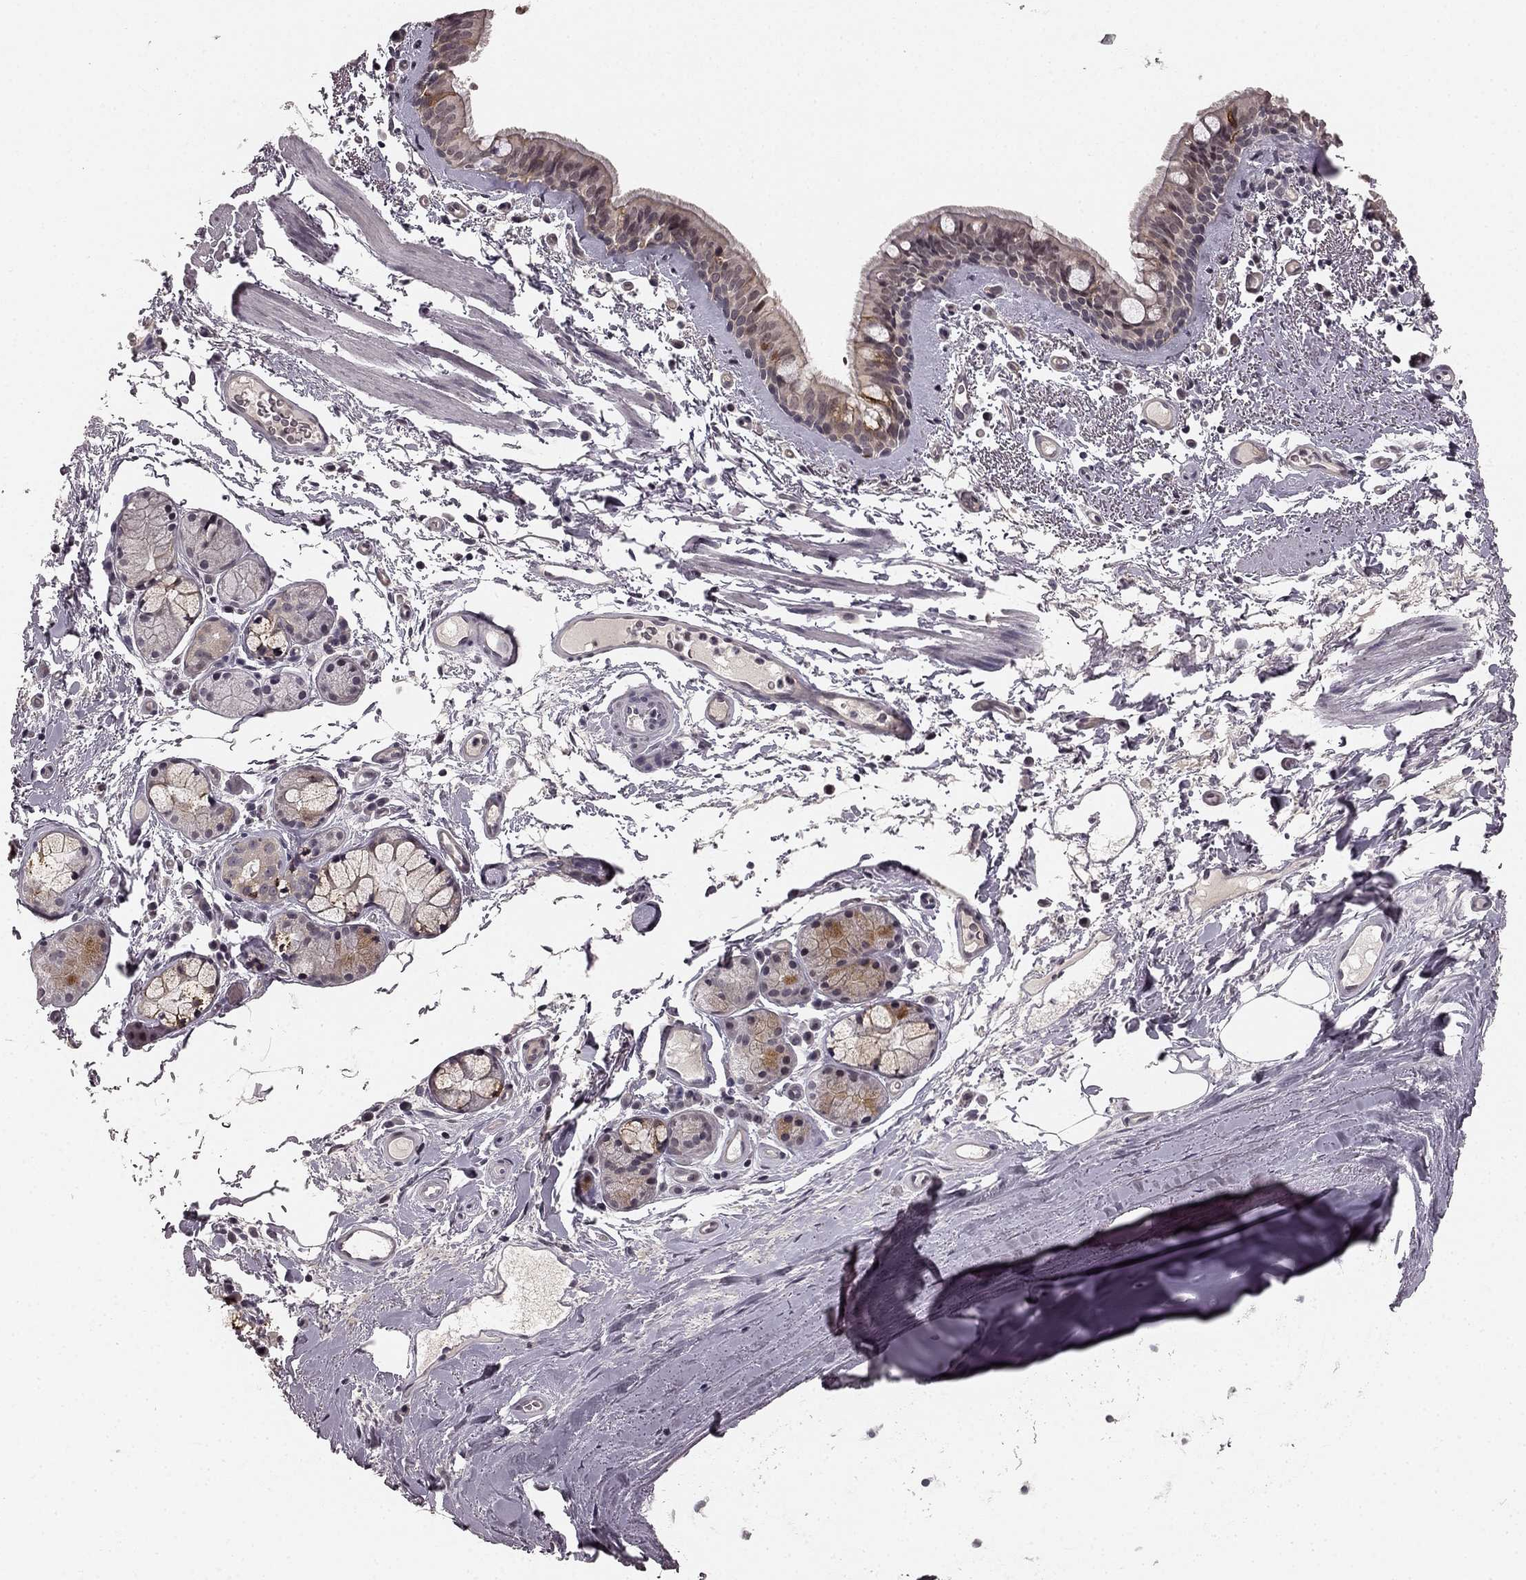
{"staining": {"intensity": "strong", "quantity": "<25%", "location": "cytoplasmic/membranous"}, "tissue": "bronchus", "cell_type": "Respiratory epithelial cells", "image_type": "normal", "snomed": [{"axis": "morphology", "description": "Normal tissue, NOS"}, {"axis": "topography", "description": "Bronchus"}], "caption": "Immunohistochemistry (IHC) of benign human bronchus shows medium levels of strong cytoplasmic/membranous expression in approximately <25% of respiratory epithelial cells.", "gene": "HCN4", "patient": {"sex": "female", "age": 64}}